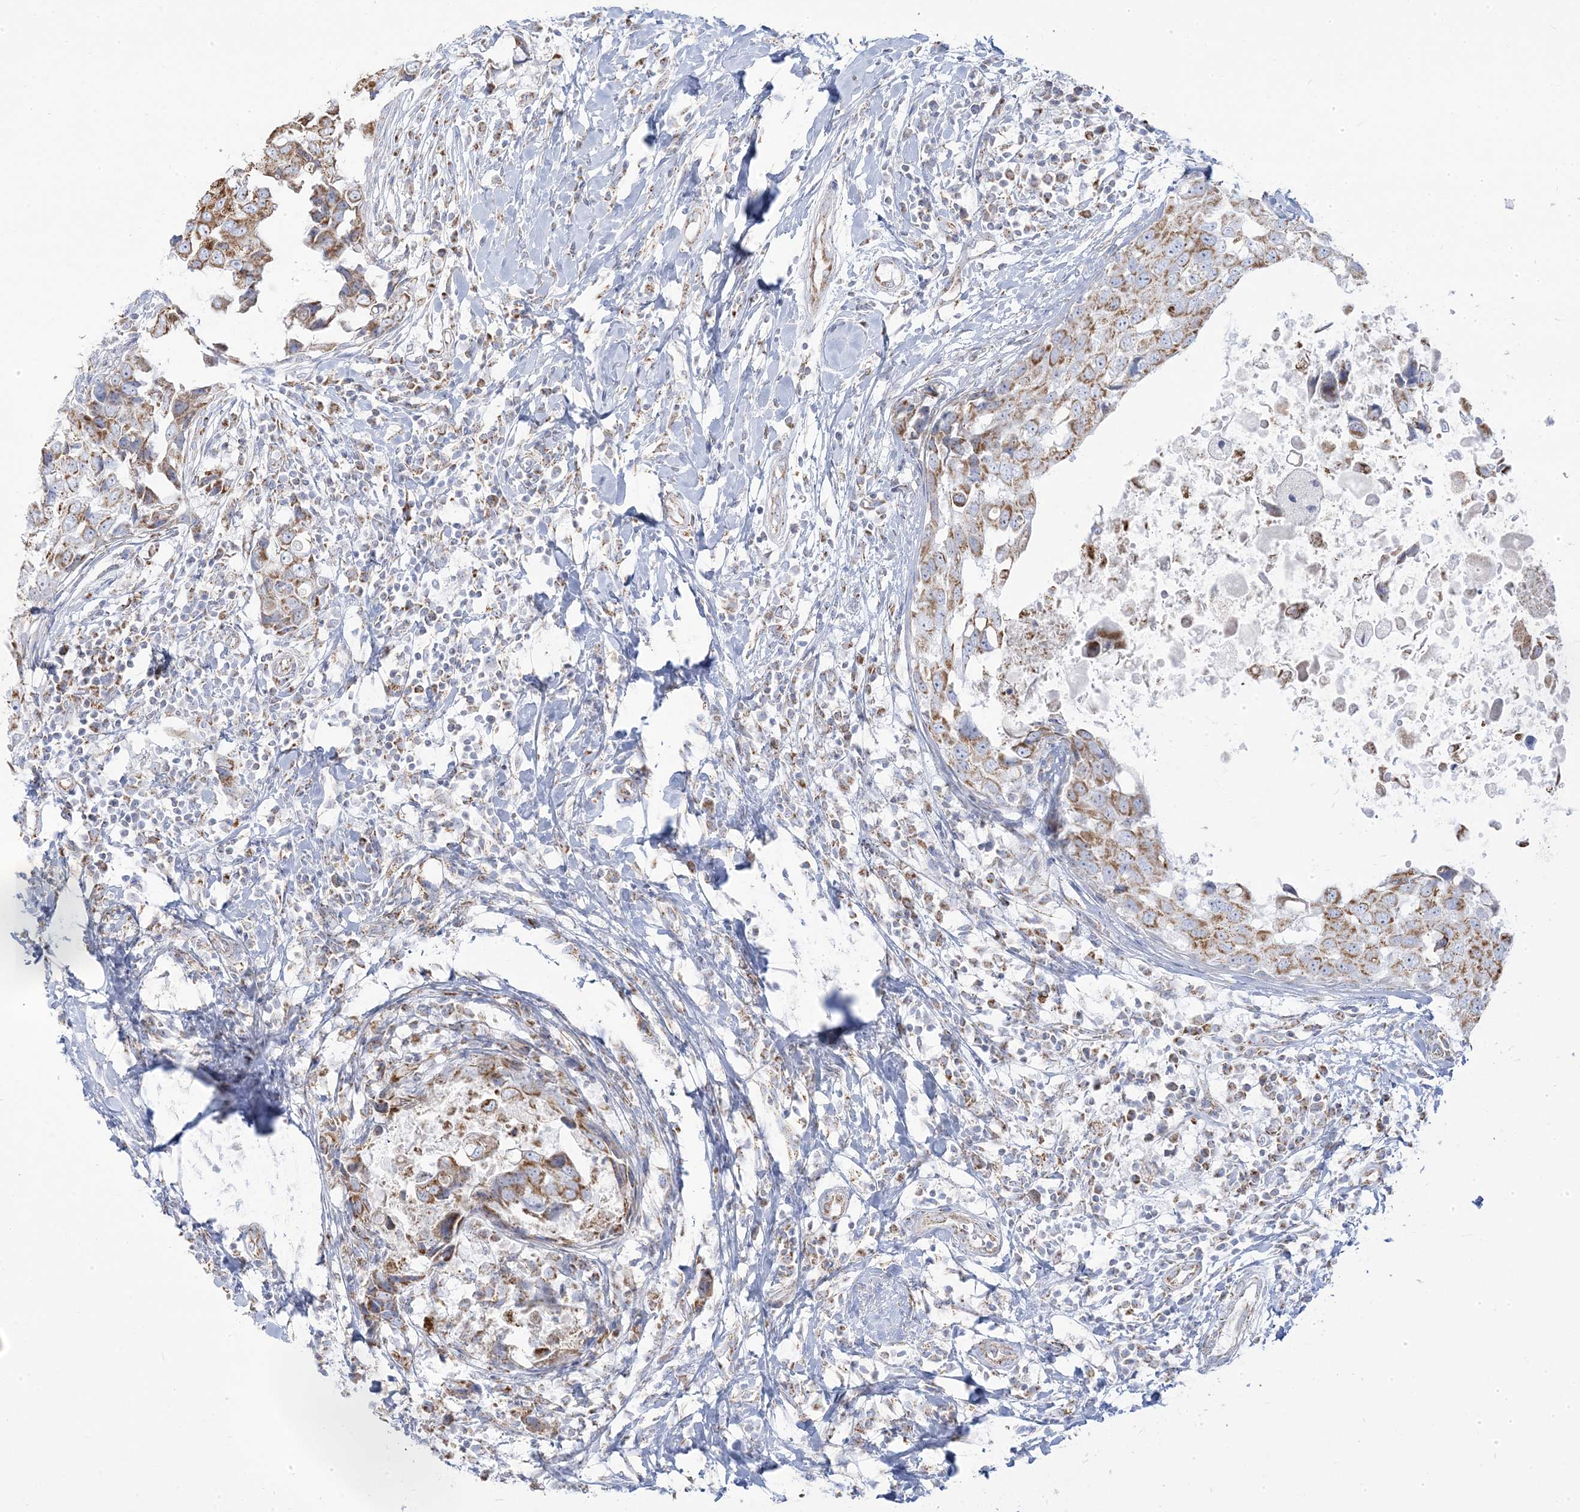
{"staining": {"intensity": "moderate", "quantity": ">75%", "location": "cytoplasmic/membranous"}, "tissue": "breast cancer", "cell_type": "Tumor cells", "image_type": "cancer", "snomed": [{"axis": "morphology", "description": "Duct carcinoma"}, {"axis": "topography", "description": "Breast"}], "caption": "Breast cancer (intraductal carcinoma) tissue exhibits moderate cytoplasmic/membranous expression in about >75% of tumor cells, visualized by immunohistochemistry.", "gene": "PCCB", "patient": {"sex": "female", "age": 27}}